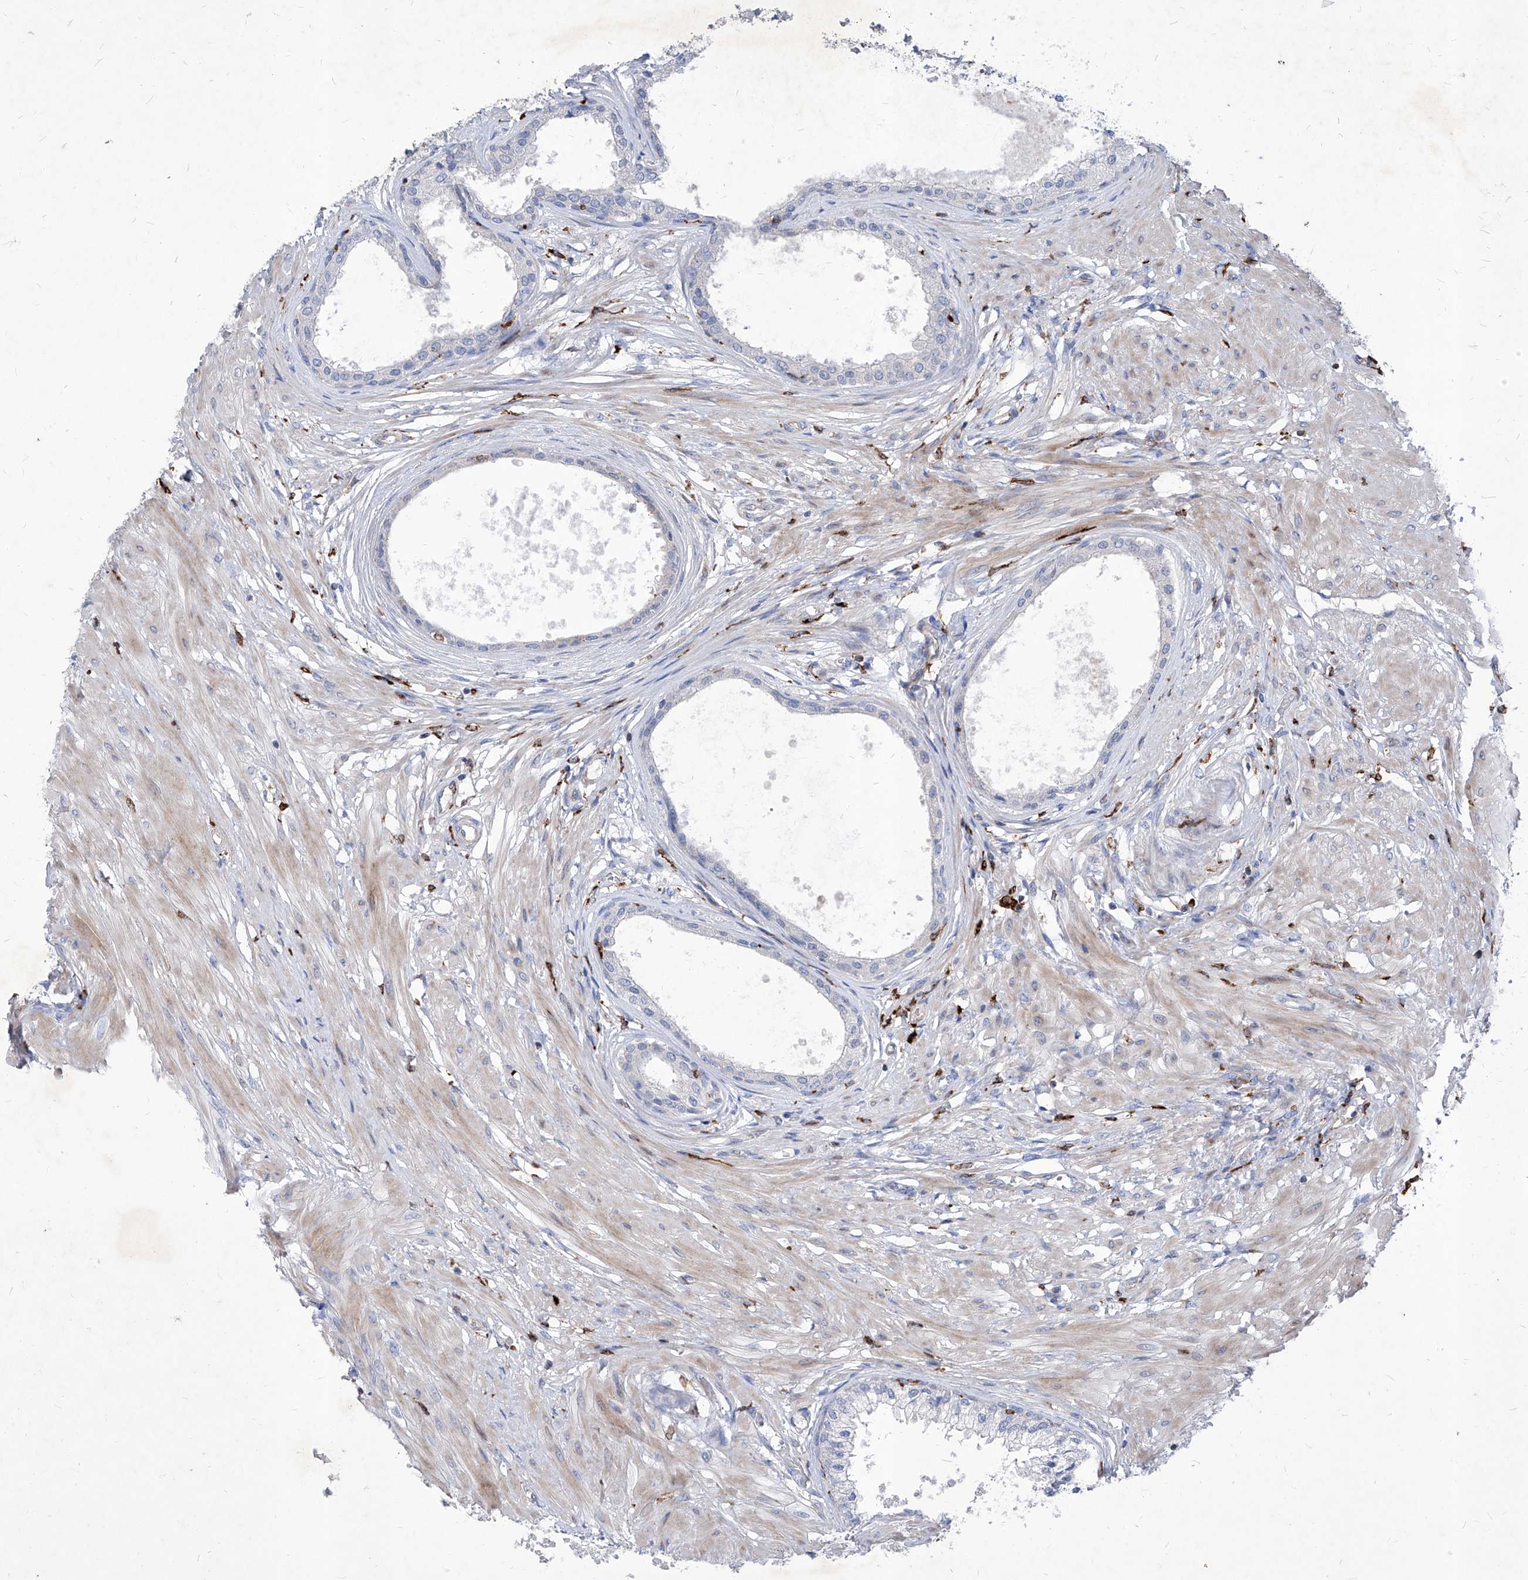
{"staining": {"intensity": "weak", "quantity": "<25%", "location": "cytoplasmic/membranous"}, "tissue": "prostate", "cell_type": "Glandular cells", "image_type": "normal", "snomed": [{"axis": "morphology", "description": "Normal tissue, NOS"}, {"axis": "topography", "description": "Prostate"}], "caption": "There is no significant positivity in glandular cells of prostate. (Brightfield microscopy of DAB (3,3'-diaminobenzidine) immunohistochemistry at high magnification).", "gene": "UBOX5", "patient": {"sex": "male", "age": 48}}